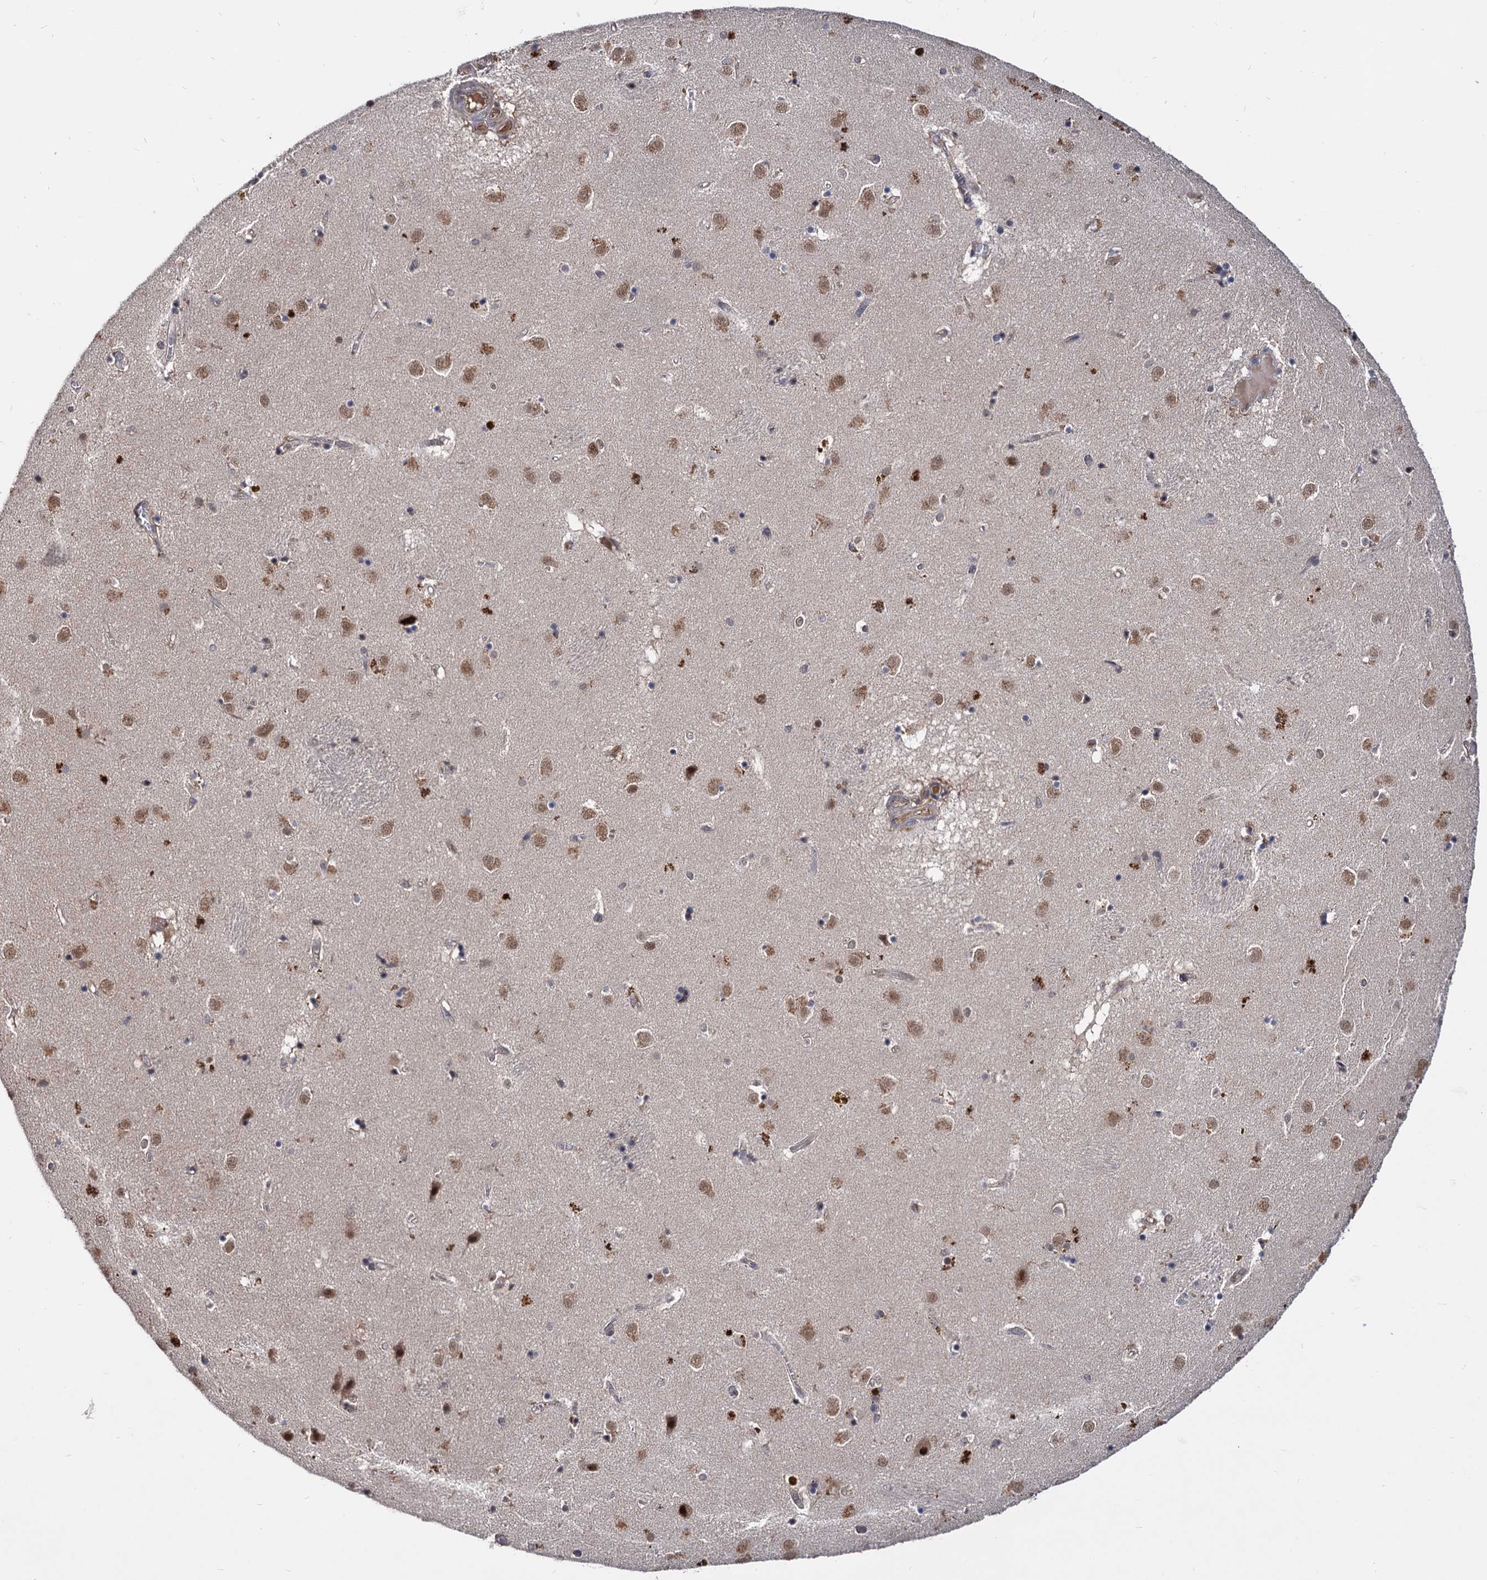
{"staining": {"intensity": "negative", "quantity": "none", "location": "none"}, "tissue": "caudate", "cell_type": "Glial cells", "image_type": "normal", "snomed": [{"axis": "morphology", "description": "Normal tissue, NOS"}, {"axis": "topography", "description": "Lateral ventricle wall"}], "caption": "Human caudate stained for a protein using IHC displays no expression in glial cells.", "gene": "PSMD4", "patient": {"sex": "male", "age": 70}}